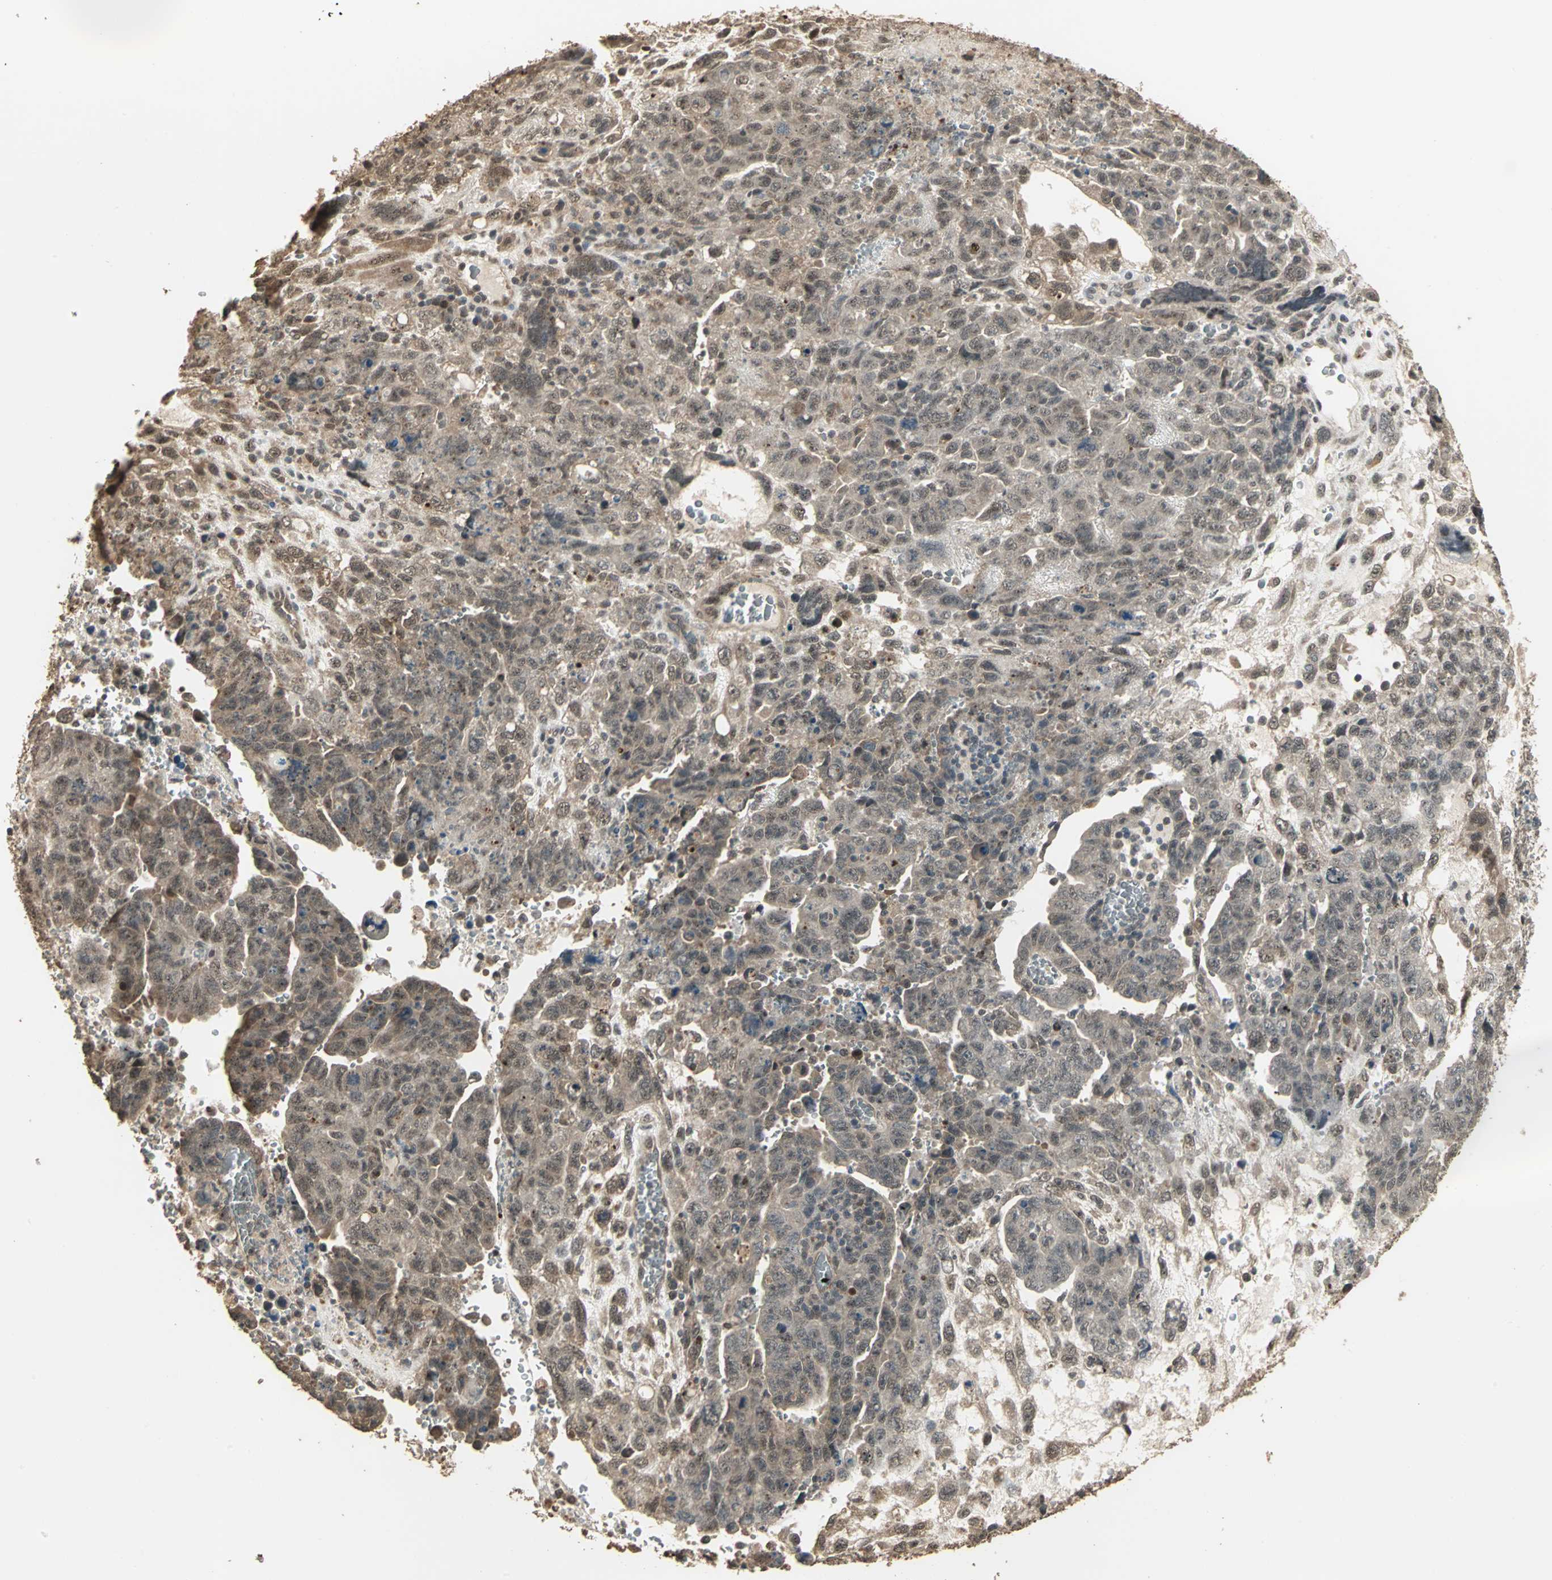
{"staining": {"intensity": "weak", "quantity": ">75%", "location": "cytoplasmic/membranous"}, "tissue": "testis cancer", "cell_type": "Tumor cells", "image_type": "cancer", "snomed": [{"axis": "morphology", "description": "Carcinoma, Embryonal, NOS"}, {"axis": "topography", "description": "Testis"}], "caption": "High-magnification brightfield microscopy of testis embryonal carcinoma stained with DAB (3,3'-diaminobenzidine) (brown) and counterstained with hematoxylin (blue). tumor cells exhibit weak cytoplasmic/membranous positivity is identified in about>75% of cells. (IHC, brightfield microscopy, high magnification).", "gene": "UCHL5", "patient": {"sex": "male", "age": 28}}